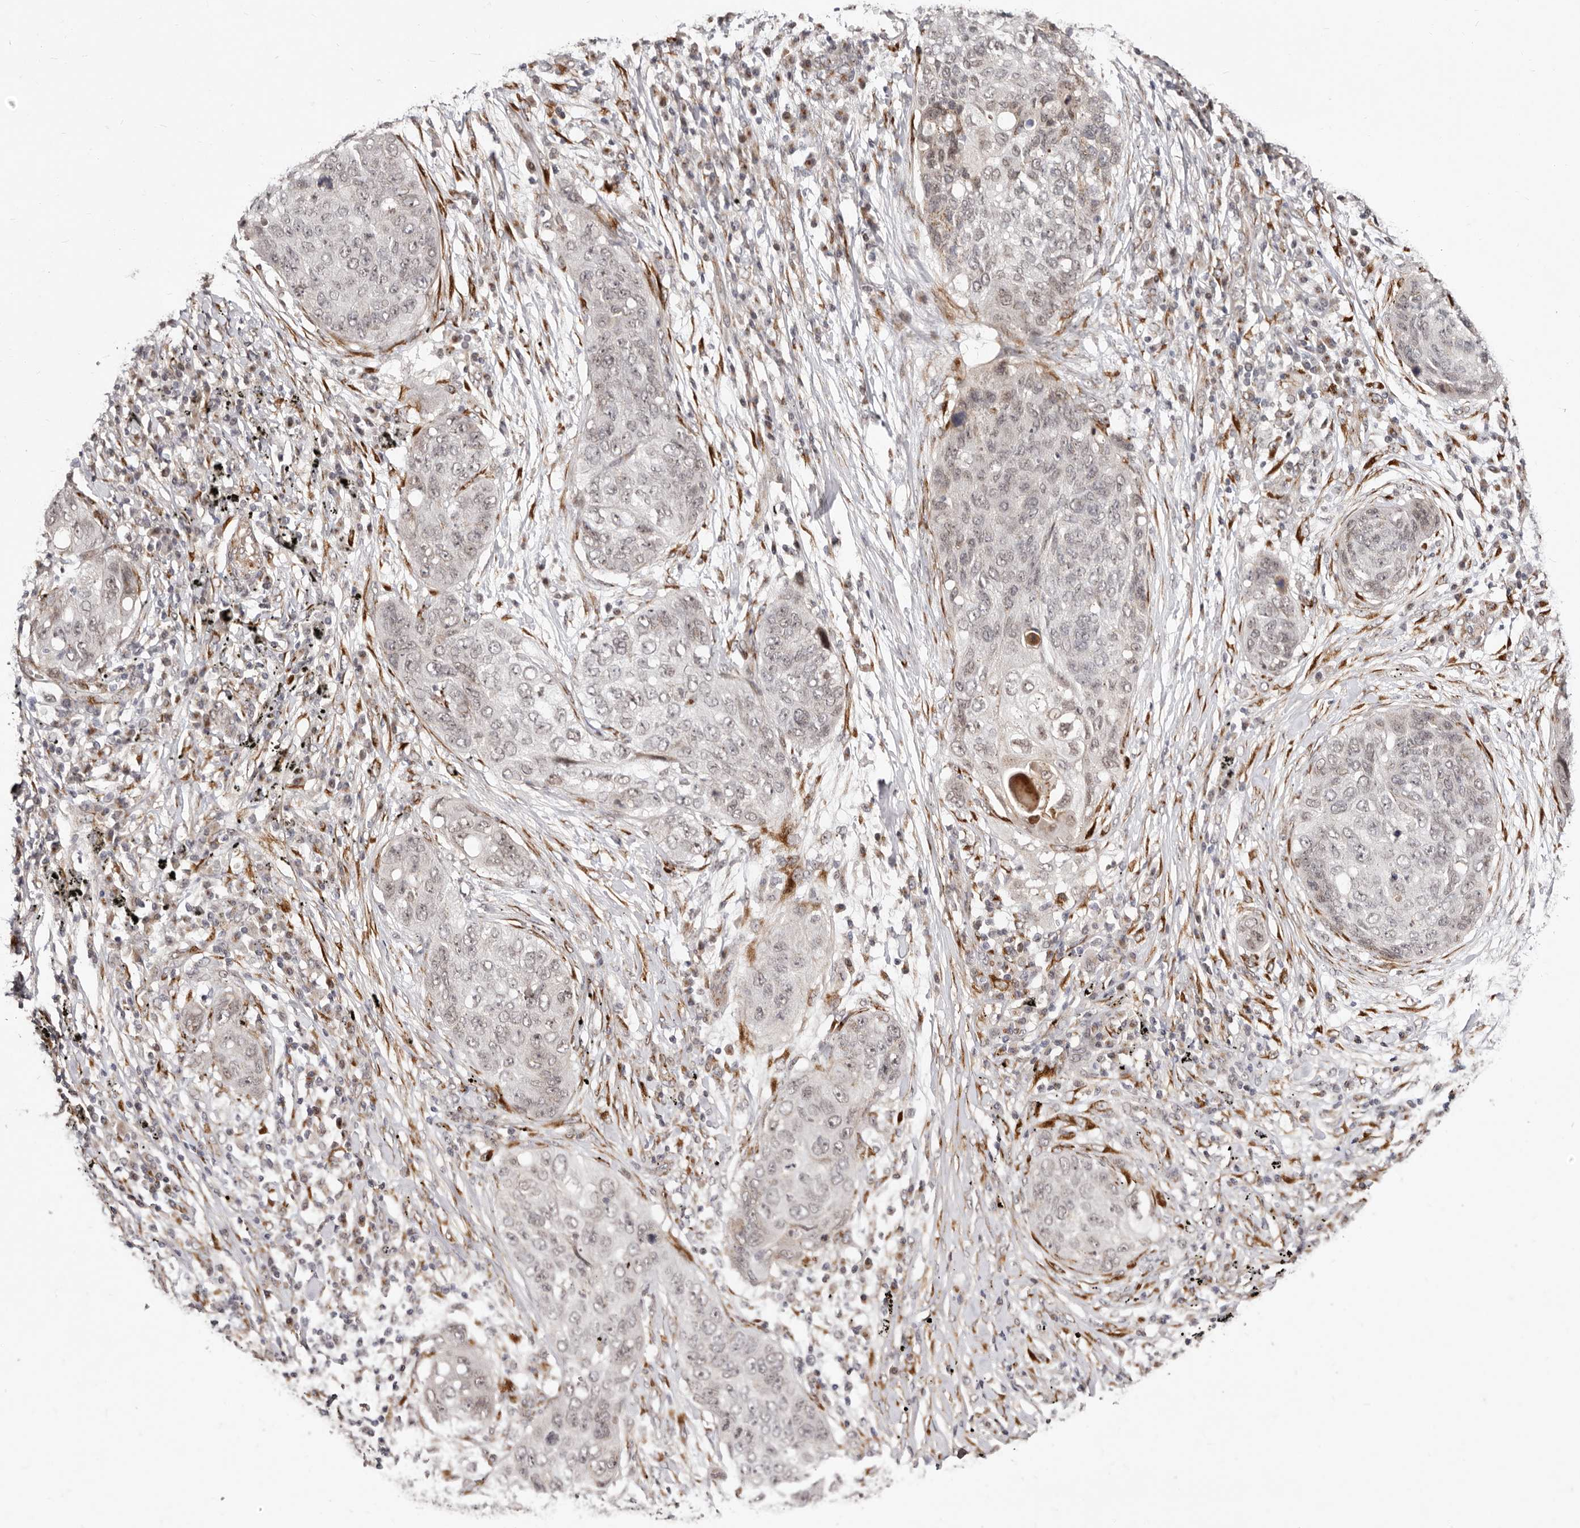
{"staining": {"intensity": "weak", "quantity": "<25%", "location": "nuclear"}, "tissue": "lung cancer", "cell_type": "Tumor cells", "image_type": "cancer", "snomed": [{"axis": "morphology", "description": "Squamous cell carcinoma, NOS"}, {"axis": "topography", "description": "Lung"}], "caption": "IHC micrograph of squamous cell carcinoma (lung) stained for a protein (brown), which exhibits no positivity in tumor cells. (Immunohistochemistry, brightfield microscopy, high magnification).", "gene": "SRCAP", "patient": {"sex": "female", "age": 63}}